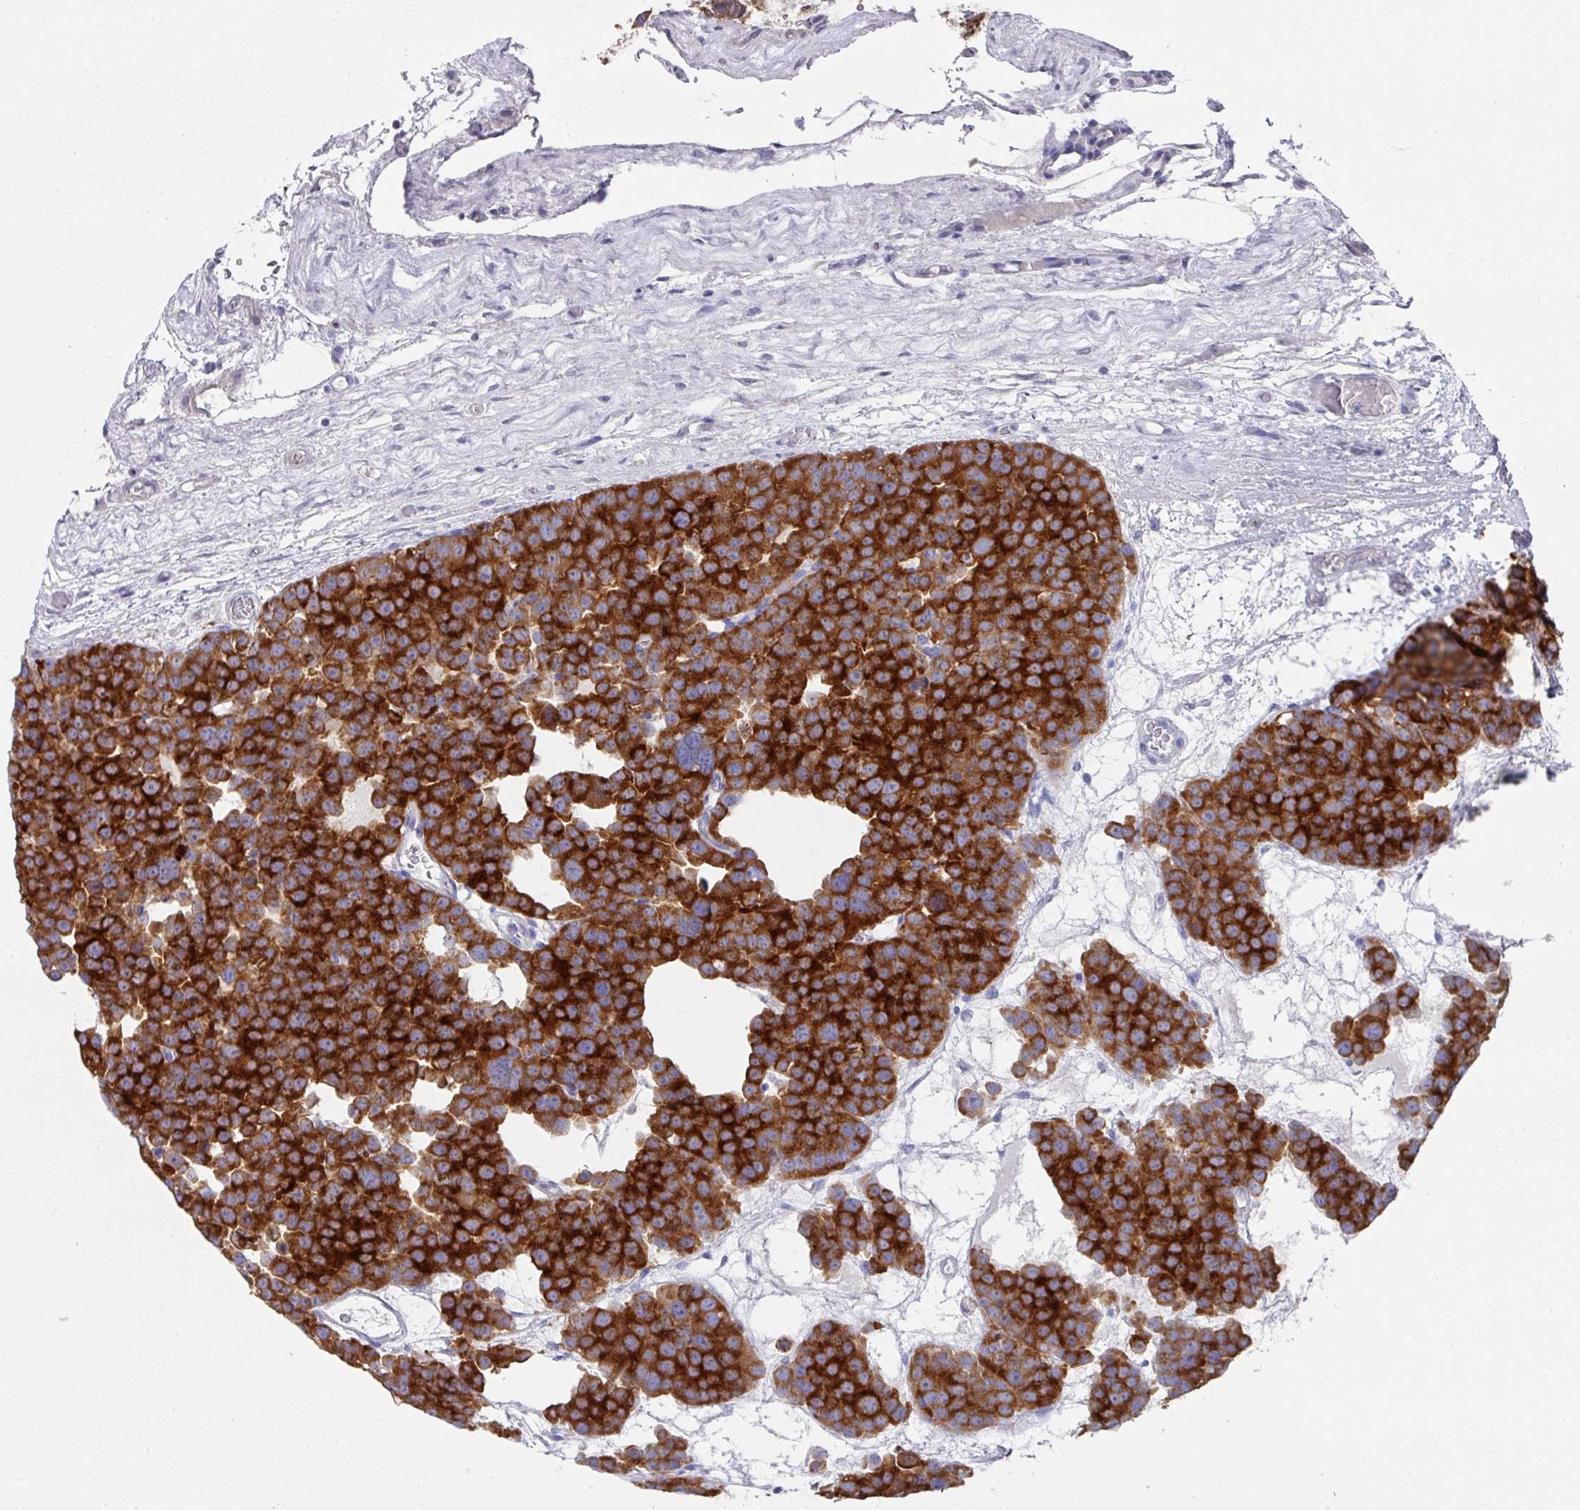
{"staining": {"intensity": "strong", "quantity": ">75%", "location": "cytoplasmic/membranous"}, "tissue": "testis cancer", "cell_type": "Tumor cells", "image_type": "cancer", "snomed": [{"axis": "morphology", "description": "Seminoma, NOS"}, {"axis": "topography", "description": "Testis"}], "caption": "IHC histopathology image of neoplastic tissue: human testis cancer stained using immunohistochemistry shows high levels of strong protein expression localized specifically in the cytoplasmic/membranous of tumor cells, appearing as a cytoplasmic/membranous brown color.", "gene": "DAZL", "patient": {"sex": "male", "age": 71}}